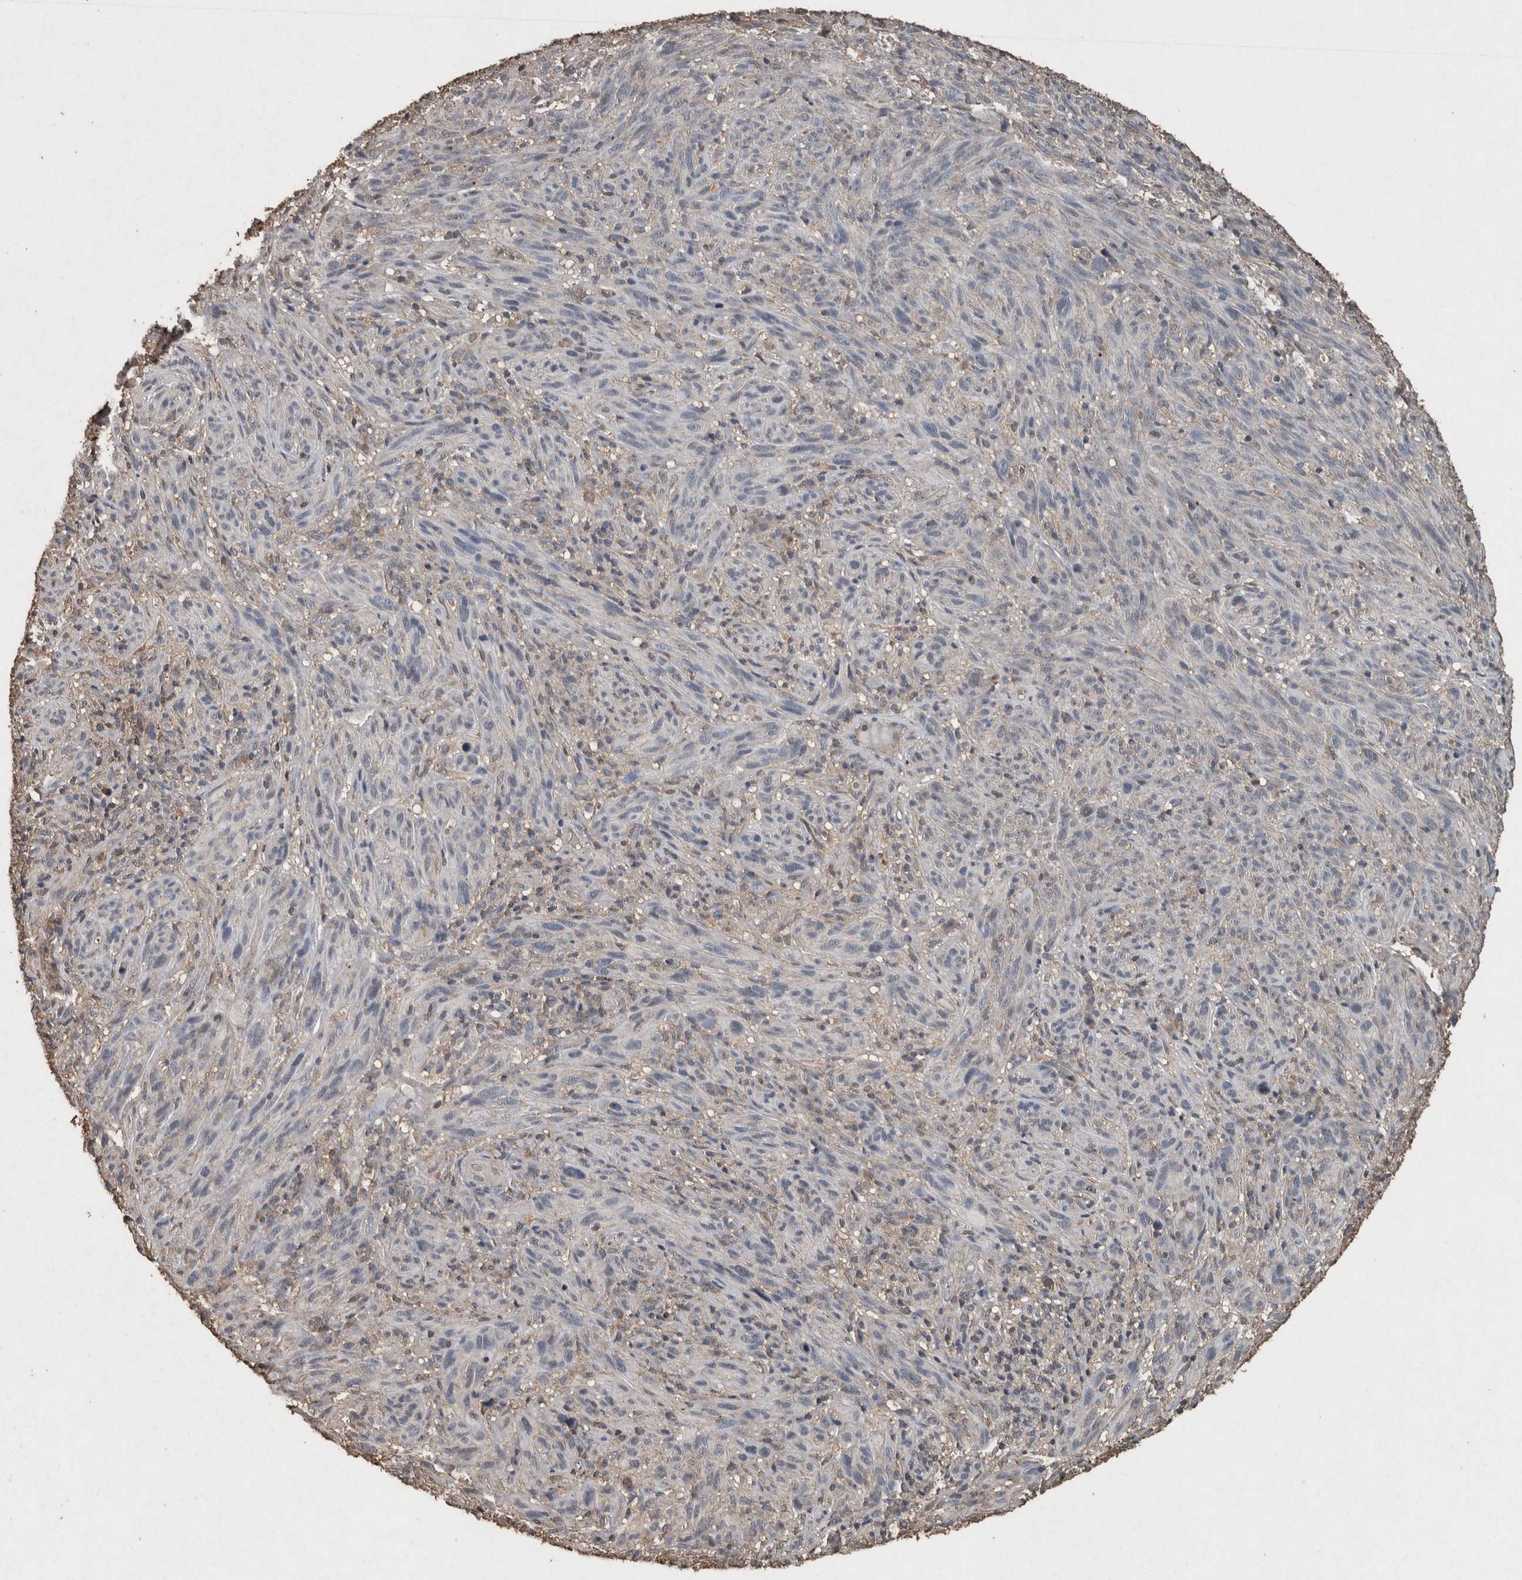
{"staining": {"intensity": "negative", "quantity": "none", "location": "none"}, "tissue": "melanoma", "cell_type": "Tumor cells", "image_type": "cancer", "snomed": [{"axis": "morphology", "description": "Malignant melanoma, NOS"}, {"axis": "topography", "description": "Skin of head"}], "caption": "Immunohistochemical staining of human melanoma displays no significant staining in tumor cells.", "gene": "FGFRL1", "patient": {"sex": "male", "age": 96}}